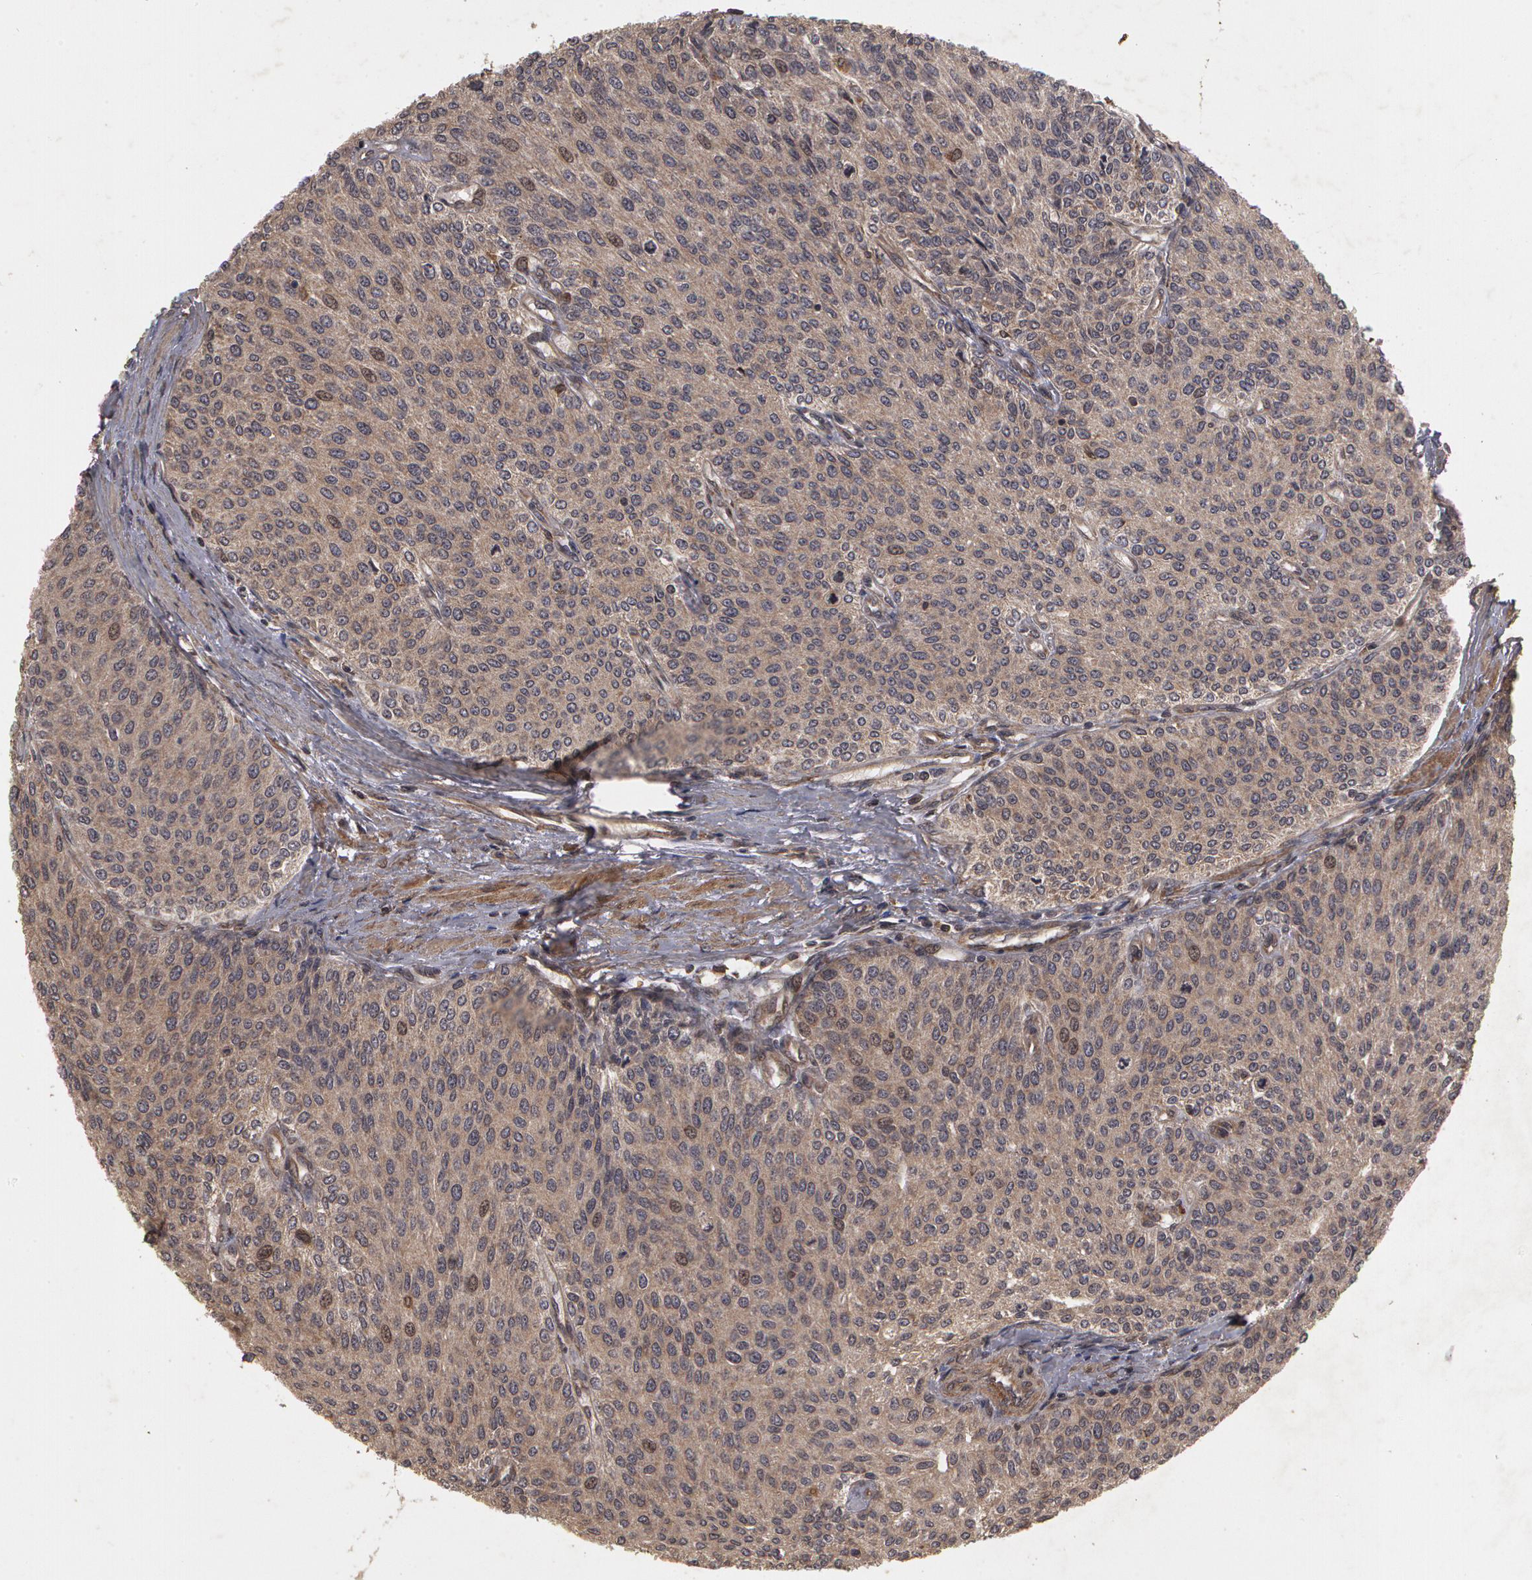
{"staining": {"intensity": "weak", "quantity": ">75%", "location": "cytoplasmic/membranous"}, "tissue": "urothelial cancer", "cell_type": "Tumor cells", "image_type": "cancer", "snomed": [{"axis": "morphology", "description": "Urothelial carcinoma, Low grade"}, {"axis": "topography", "description": "Urinary bladder"}], "caption": "The histopathology image shows a brown stain indicating the presence of a protein in the cytoplasmic/membranous of tumor cells in urothelial carcinoma (low-grade). Using DAB (brown) and hematoxylin (blue) stains, captured at high magnification using brightfield microscopy.", "gene": "CALR", "patient": {"sex": "female", "age": 73}}